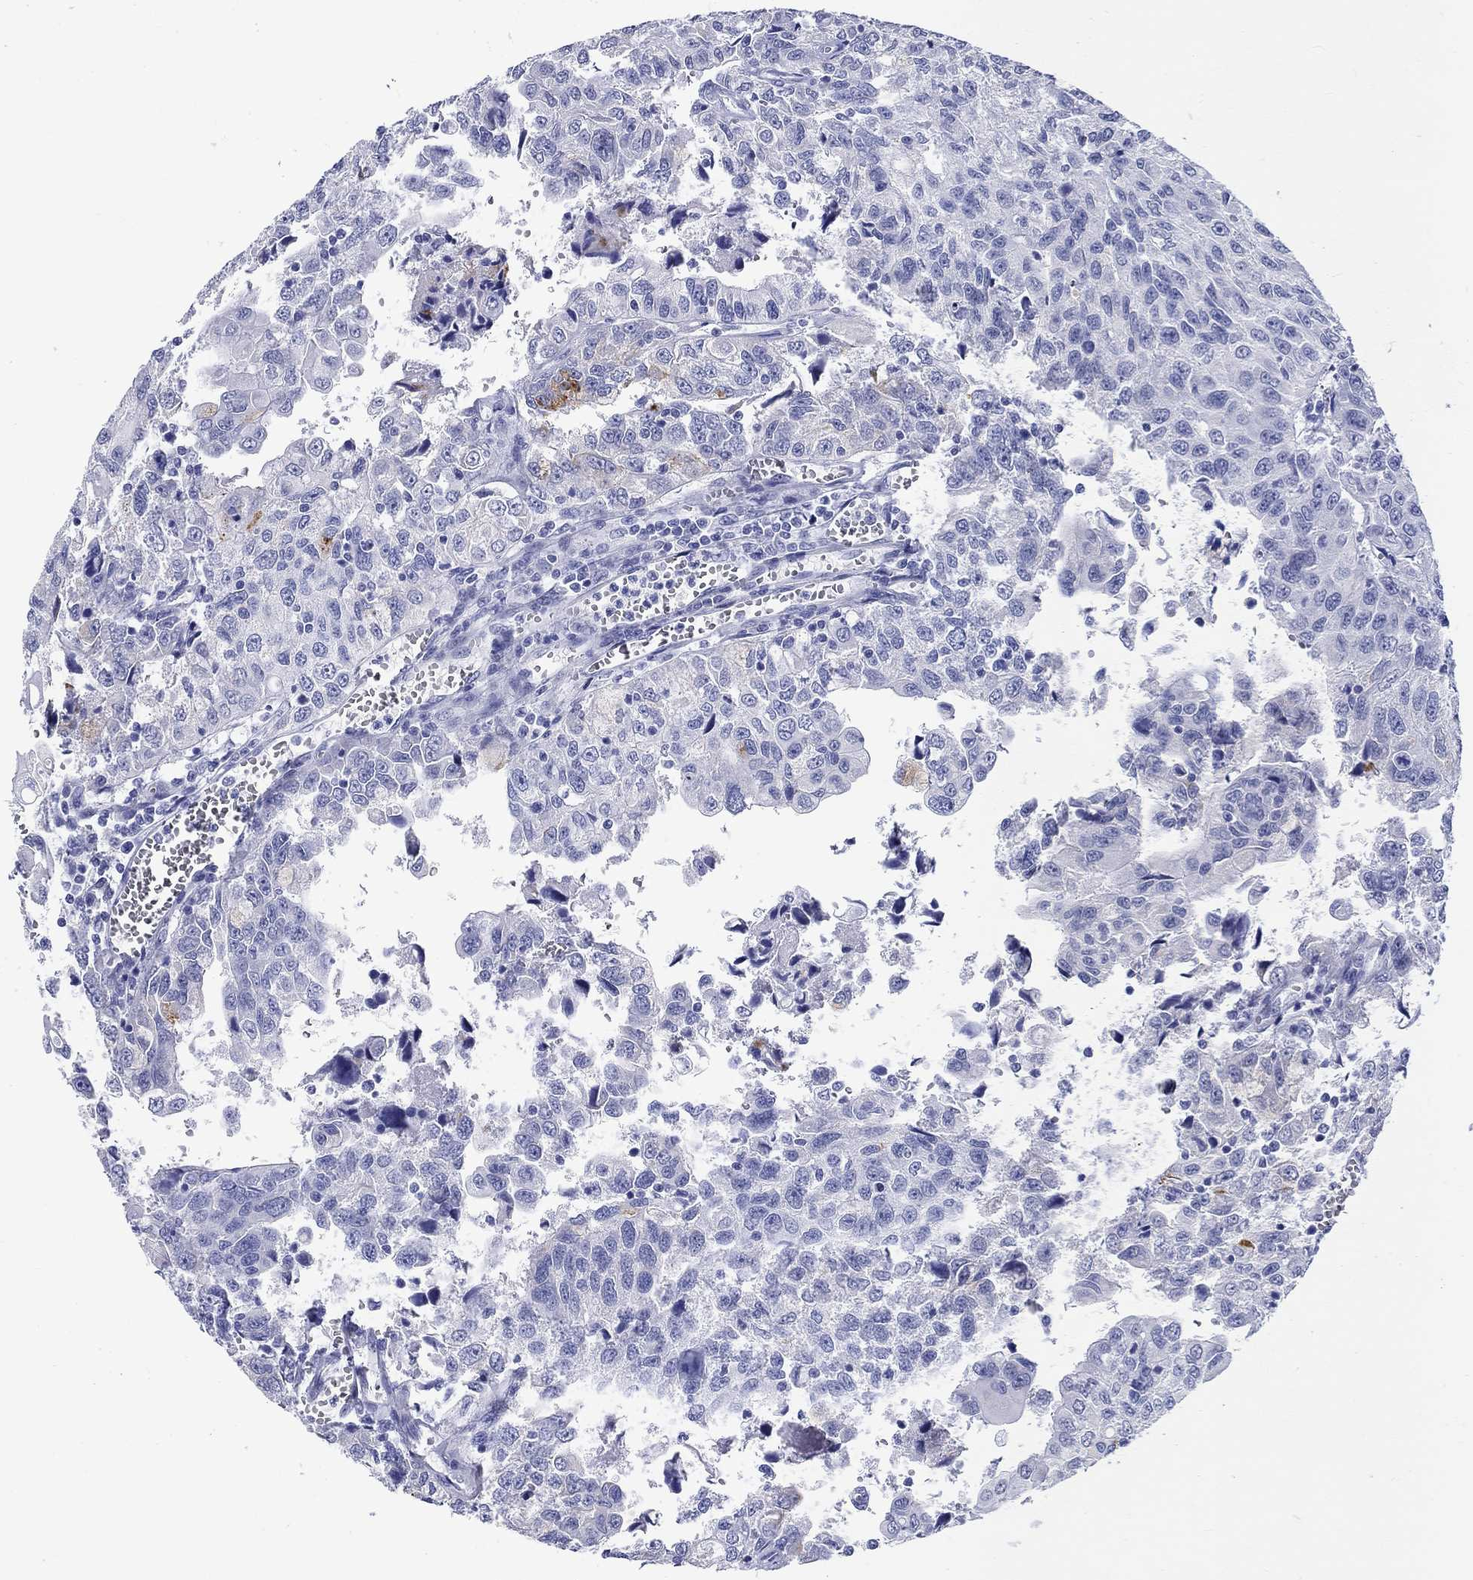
{"staining": {"intensity": "negative", "quantity": "none", "location": "none"}, "tissue": "urothelial cancer", "cell_type": "Tumor cells", "image_type": "cancer", "snomed": [{"axis": "morphology", "description": "Urothelial carcinoma, NOS"}, {"axis": "morphology", "description": "Urothelial carcinoma, High grade"}, {"axis": "topography", "description": "Urinary bladder"}], "caption": "Human urothelial cancer stained for a protein using immunohistochemistry reveals no positivity in tumor cells.", "gene": "CRYGS", "patient": {"sex": "female", "age": 73}}